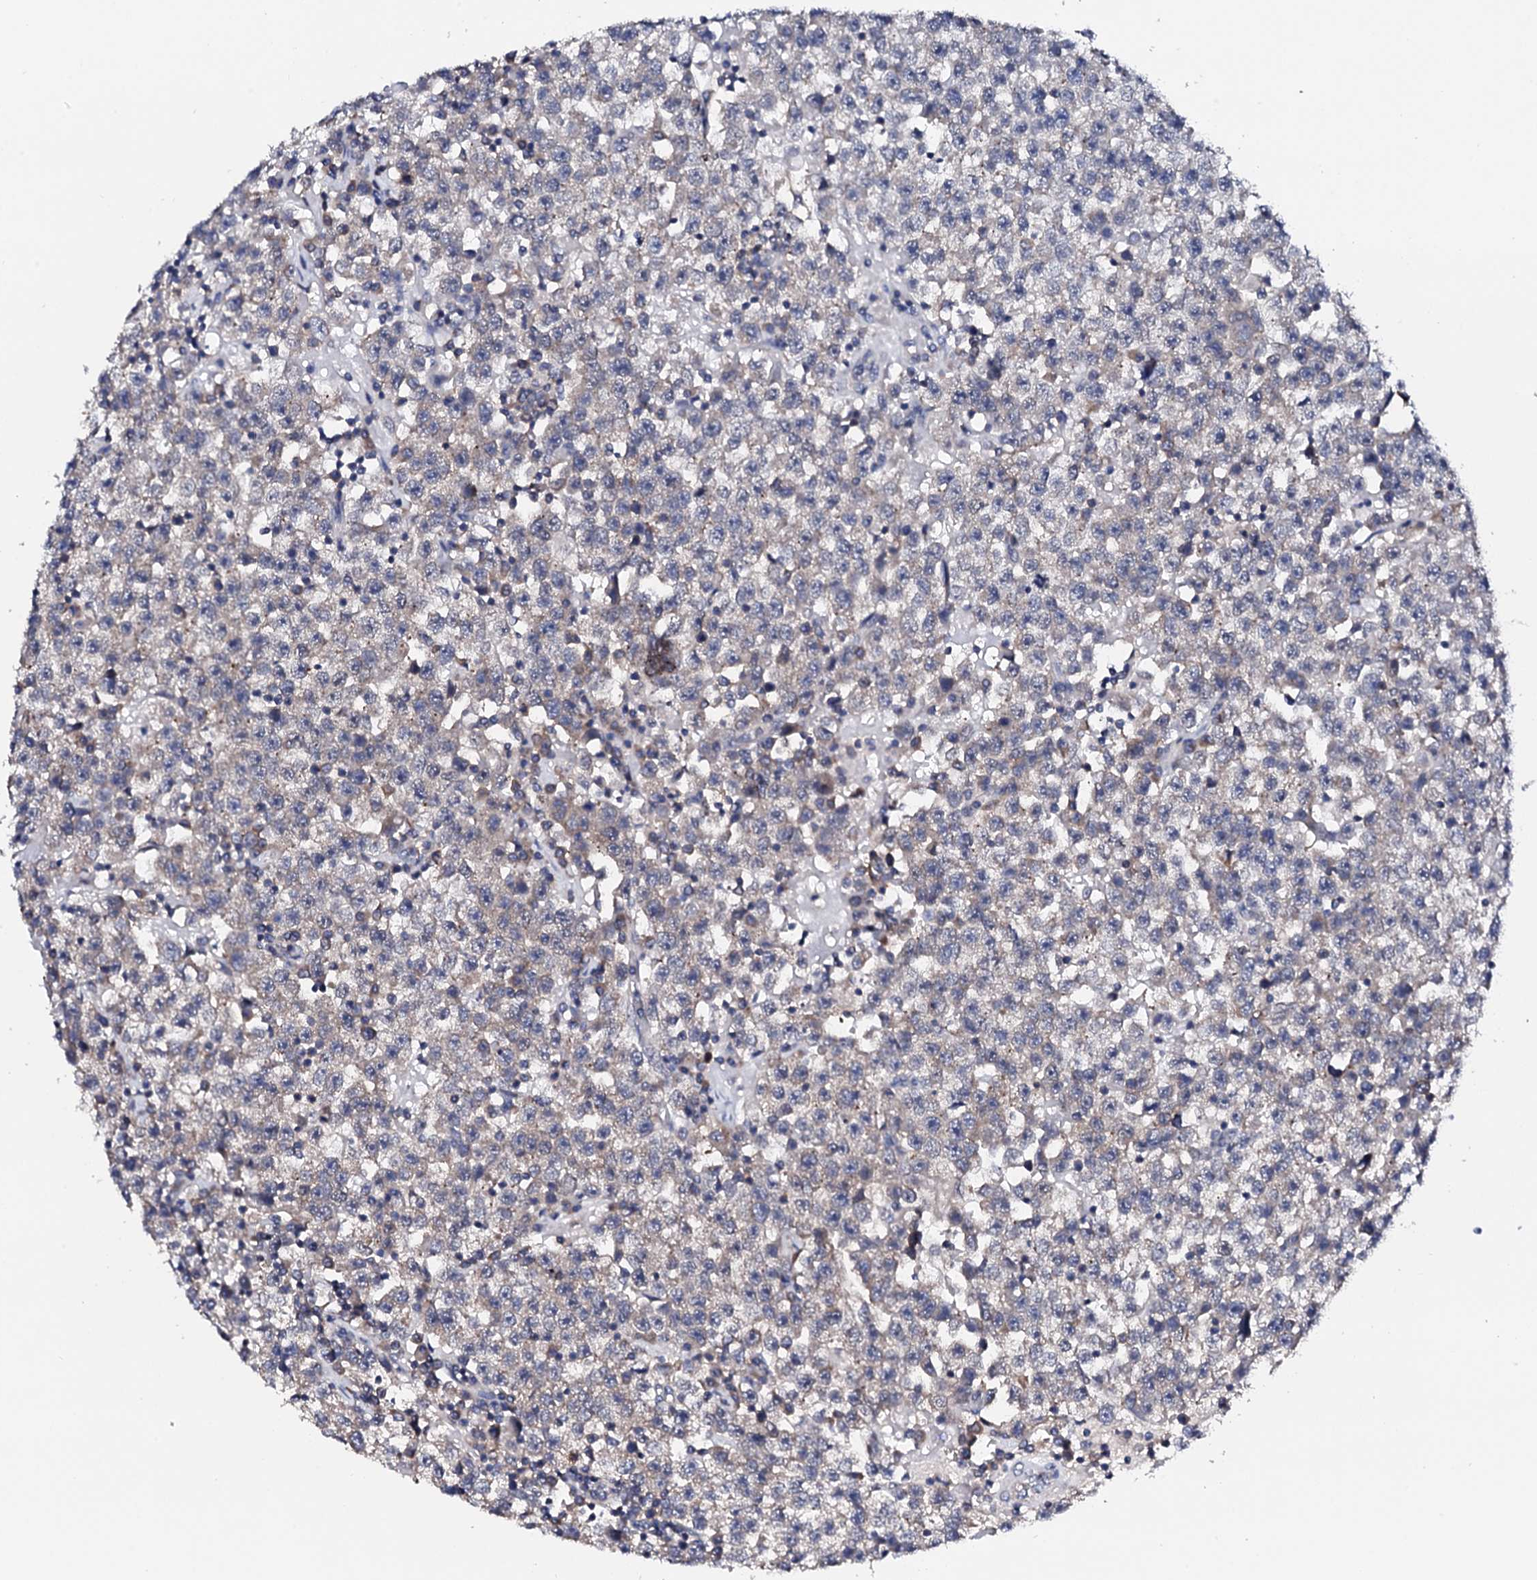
{"staining": {"intensity": "weak", "quantity": "<25%", "location": "cytoplasmic/membranous"}, "tissue": "testis cancer", "cell_type": "Tumor cells", "image_type": "cancer", "snomed": [{"axis": "morphology", "description": "Seminoma, NOS"}, {"axis": "topography", "description": "Testis"}], "caption": "A micrograph of human testis cancer is negative for staining in tumor cells.", "gene": "NUP58", "patient": {"sex": "male", "age": 22}}